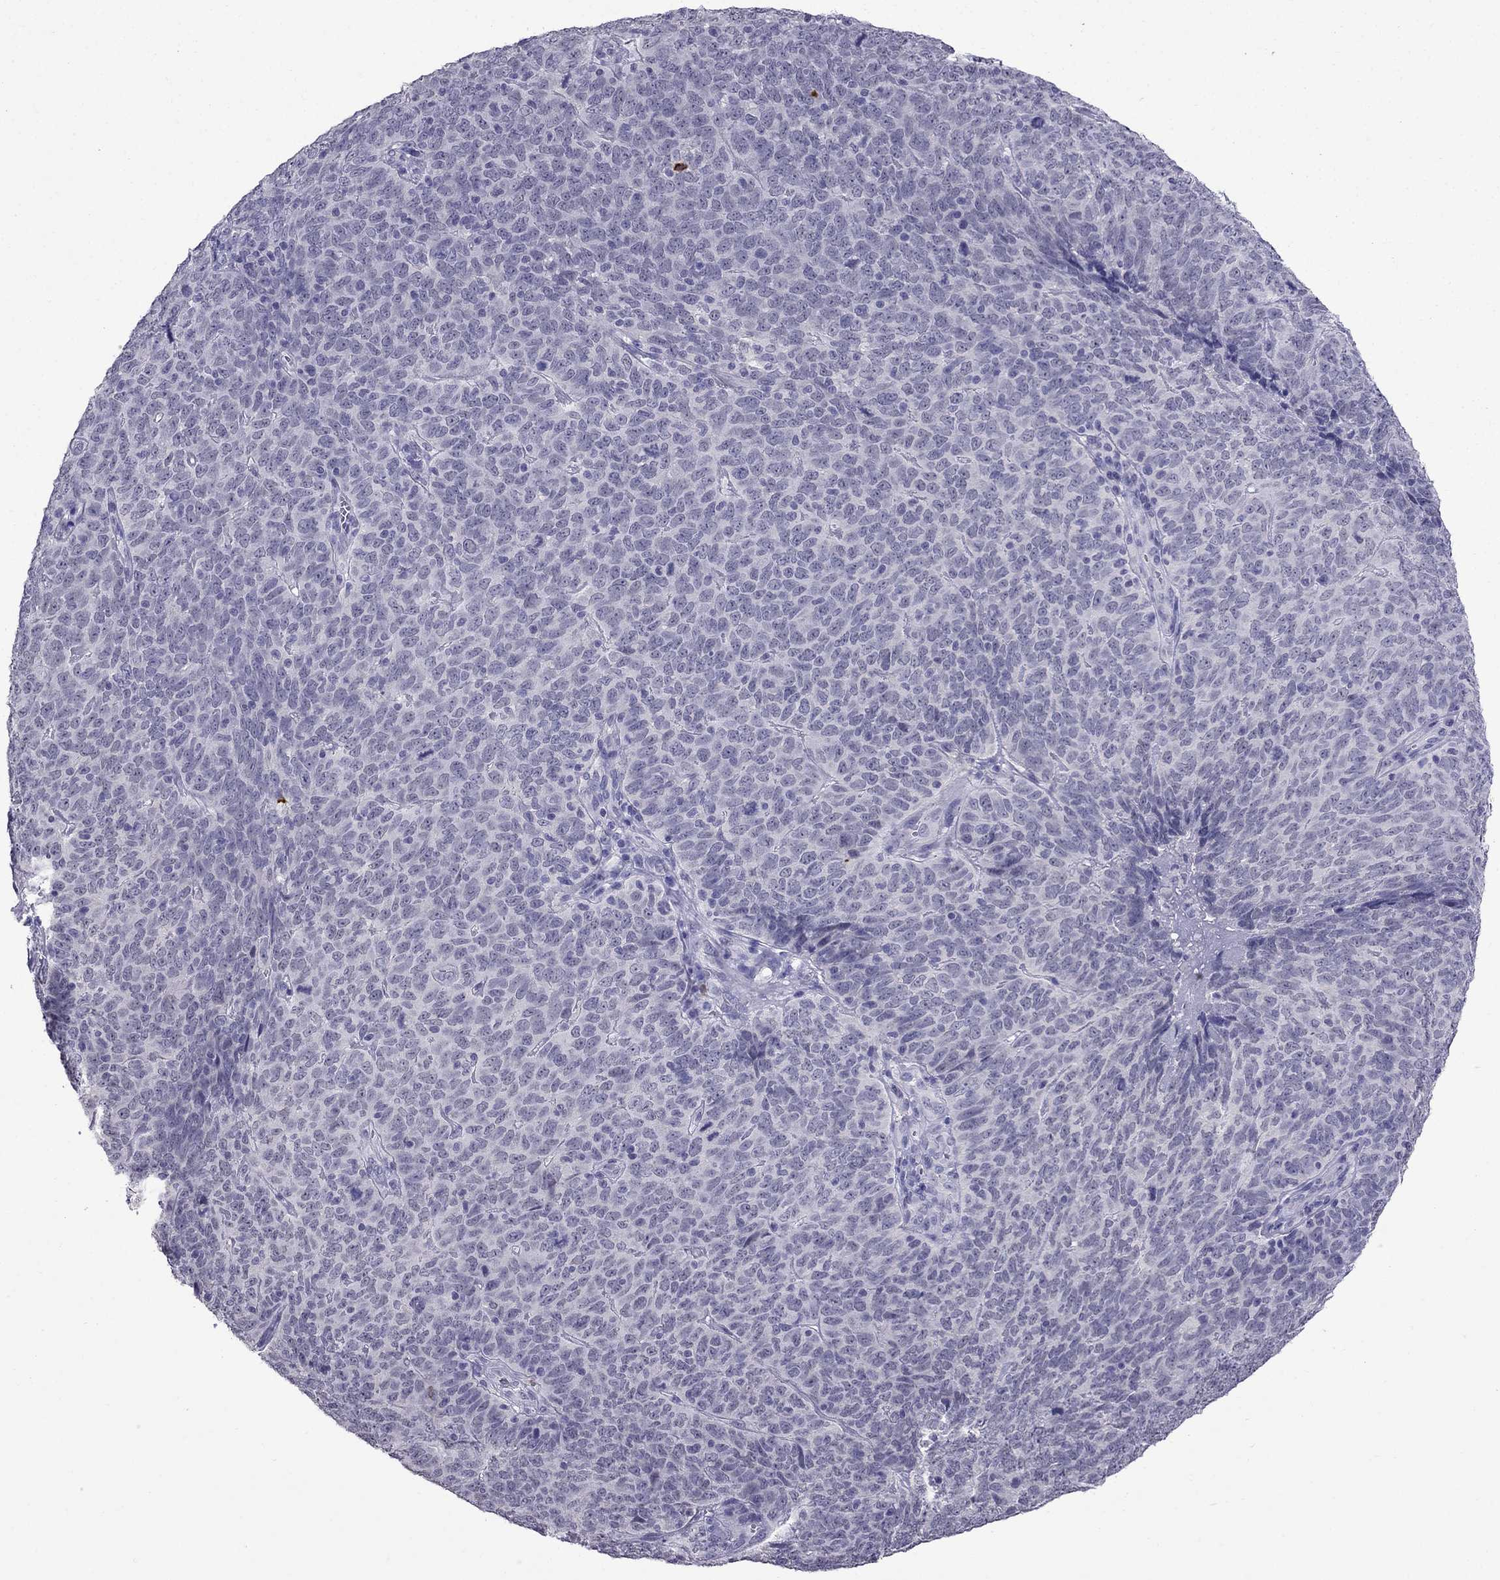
{"staining": {"intensity": "negative", "quantity": "none", "location": "none"}, "tissue": "skin cancer", "cell_type": "Tumor cells", "image_type": "cancer", "snomed": [{"axis": "morphology", "description": "Squamous cell carcinoma, NOS"}, {"axis": "topography", "description": "Skin"}, {"axis": "topography", "description": "Anal"}], "caption": "Protein analysis of squamous cell carcinoma (skin) exhibits no significant staining in tumor cells. (DAB (3,3'-diaminobenzidine) IHC, high magnification).", "gene": "OLFM4", "patient": {"sex": "female", "age": 51}}